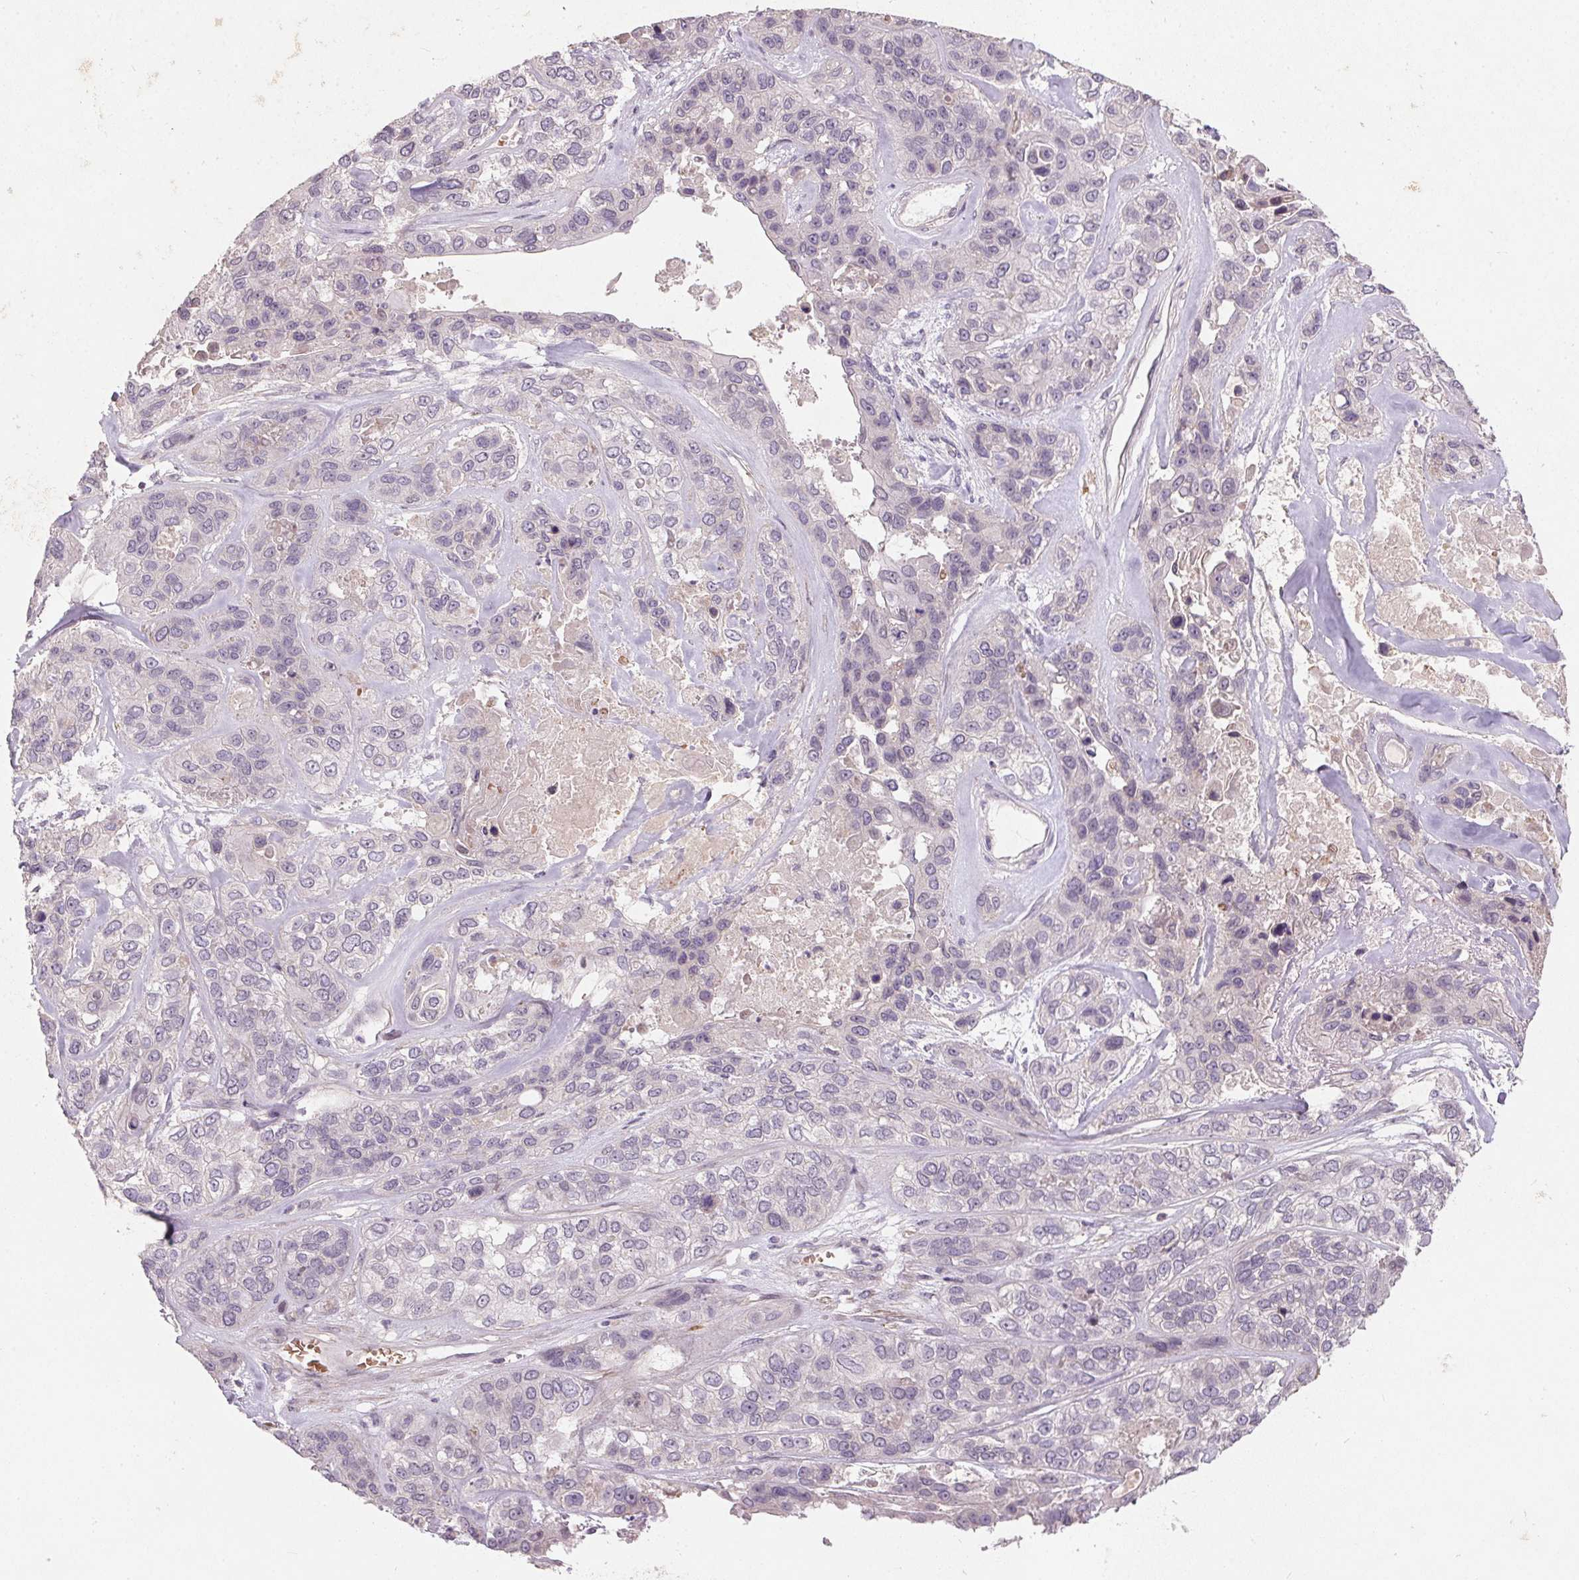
{"staining": {"intensity": "negative", "quantity": "none", "location": "none"}, "tissue": "lung cancer", "cell_type": "Tumor cells", "image_type": "cancer", "snomed": [{"axis": "morphology", "description": "Squamous cell carcinoma, NOS"}, {"axis": "topography", "description": "Lung"}], "caption": "Immunohistochemistry (IHC) micrograph of lung squamous cell carcinoma stained for a protein (brown), which exhibits no expression in tumor cells.", "gene": "KCNK15", "patient": {"sex": "female", "age": 70}}